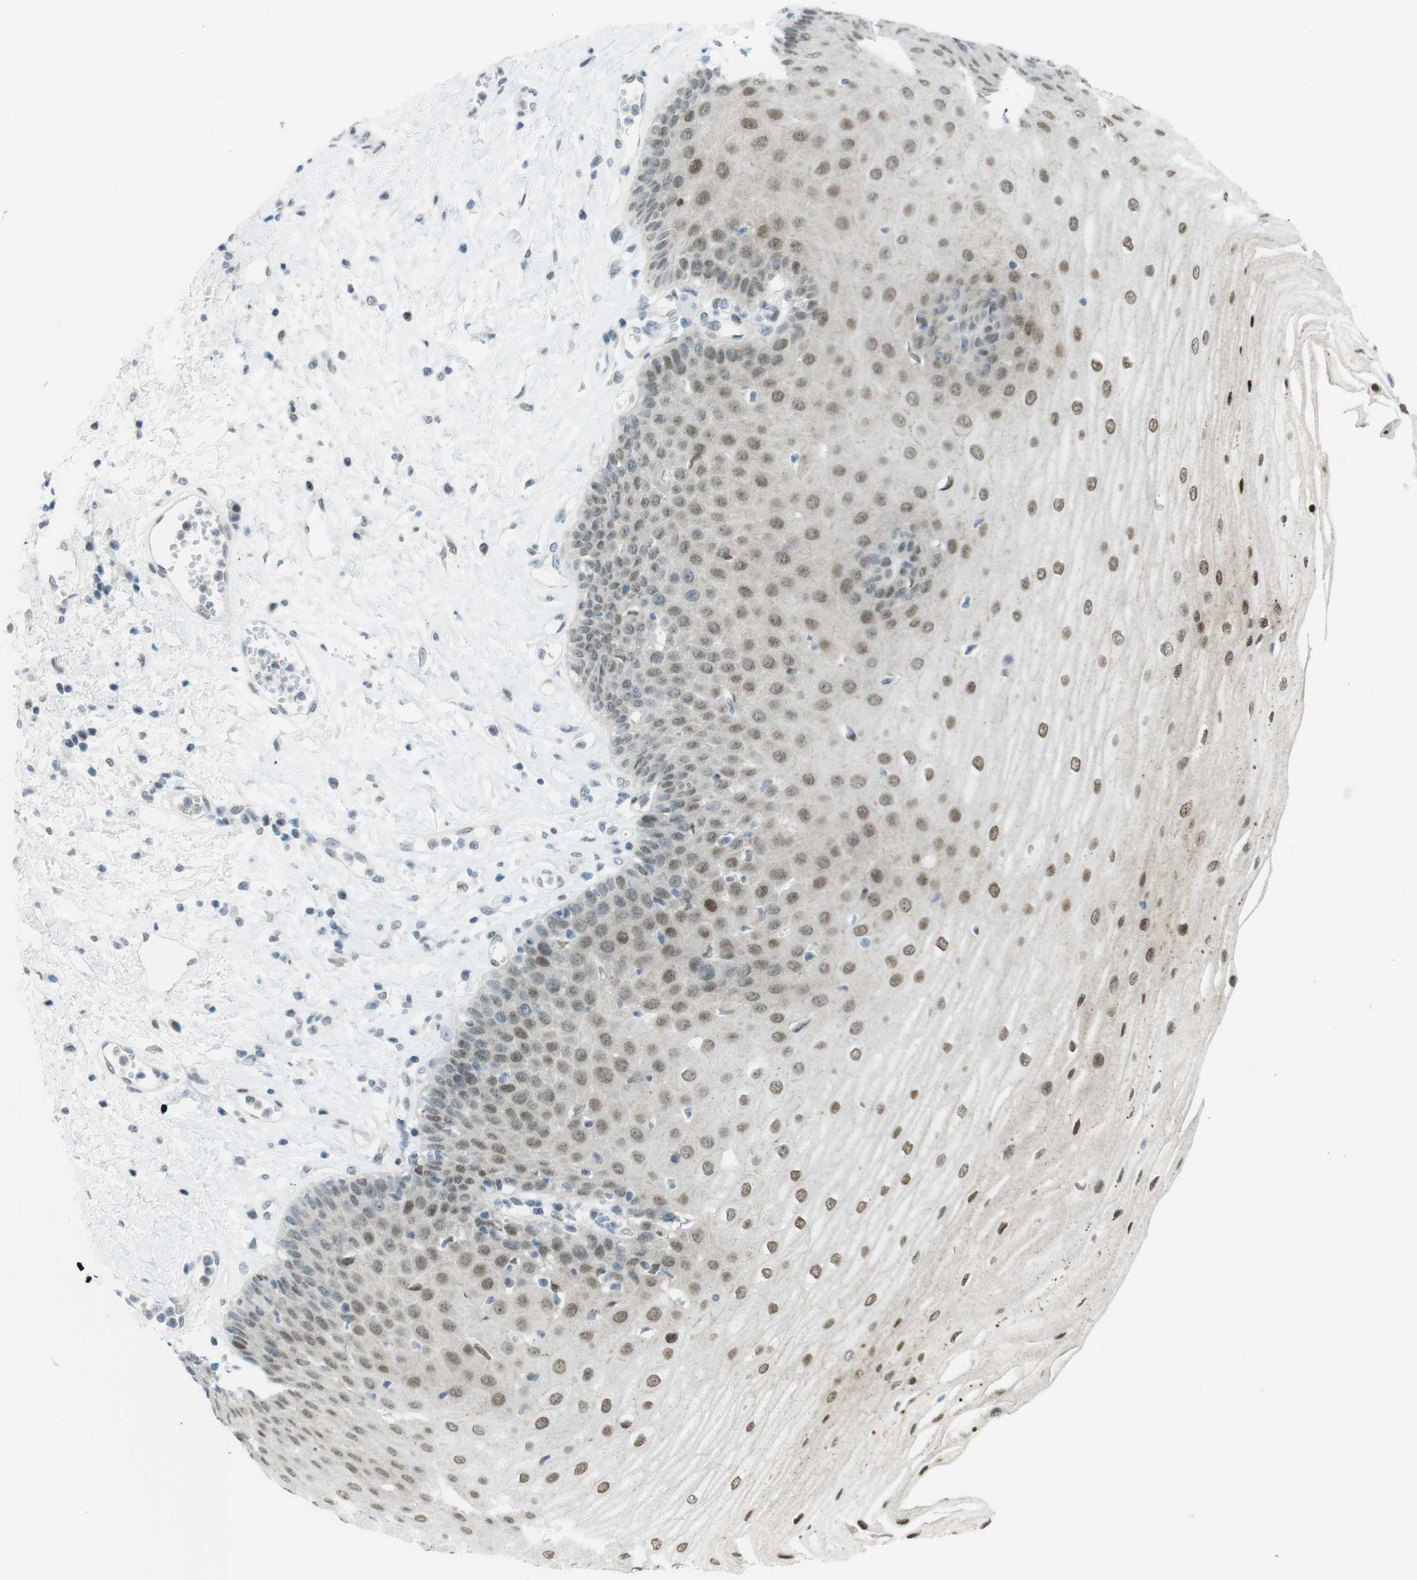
{"staining": {"intensity": "moderate", "quantity": ">75%", "location": "nuclear"}, "tissue": "esophagus", "cell_type": "Squamous epithelial cells", "image_type": "normal", "snomed": [{"axis": "morphology", "description": "Normal tissue, NOS"}, {"axis": "morphology", "description": "Squamous cell carcinoma, NOS"}, {"axis": "topography", "description": "Esophagus"}], "caption": "Protein expression analysis of benign esophagus shows moderate nuclear positivity in about >75% of squamous epithelial cells.", "gene": "UBB", "patient": {"sex": "male", "age": 65}}